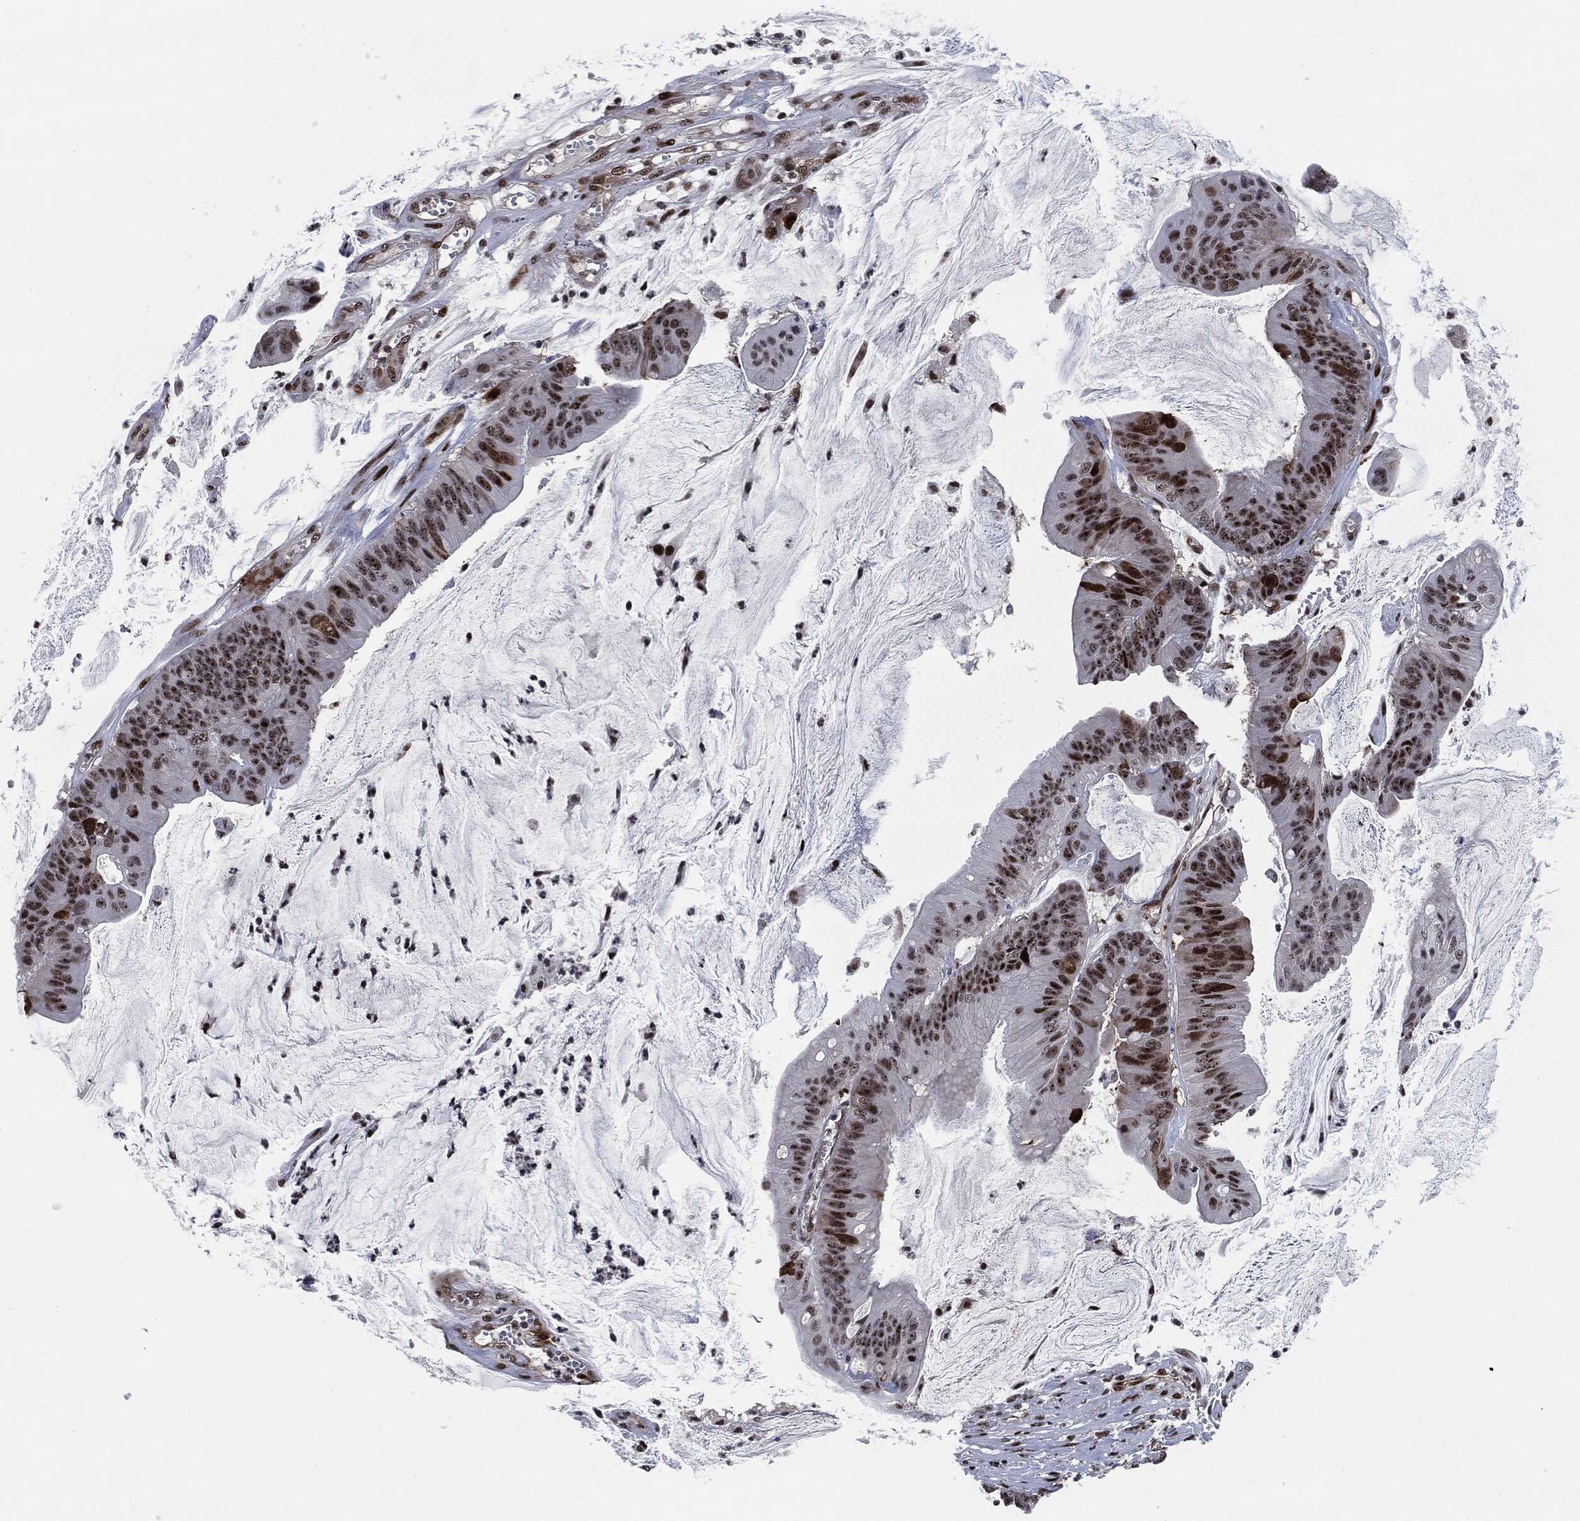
{"staining": {"intensity": "strong", "quantity": "25%-75%", "location": "nuclear"}, "tissue": "colorectal cancer", "cell_type": "Tumor cells", "image_type": "cancer", "snomed": [{"axis": "morphology", "description": "Adenocarcinoma, NOS"}, {"axis": "topography", "description": "Colon"}], "caption": "Human colorectal cancer (adenocarcinoma) stained with a brown dye reveals strong nuclear positive expression in approximately 25%-75% of tumor cells.", "gene": "AKT2", "patient": {"sex": "female", "age": 69}}